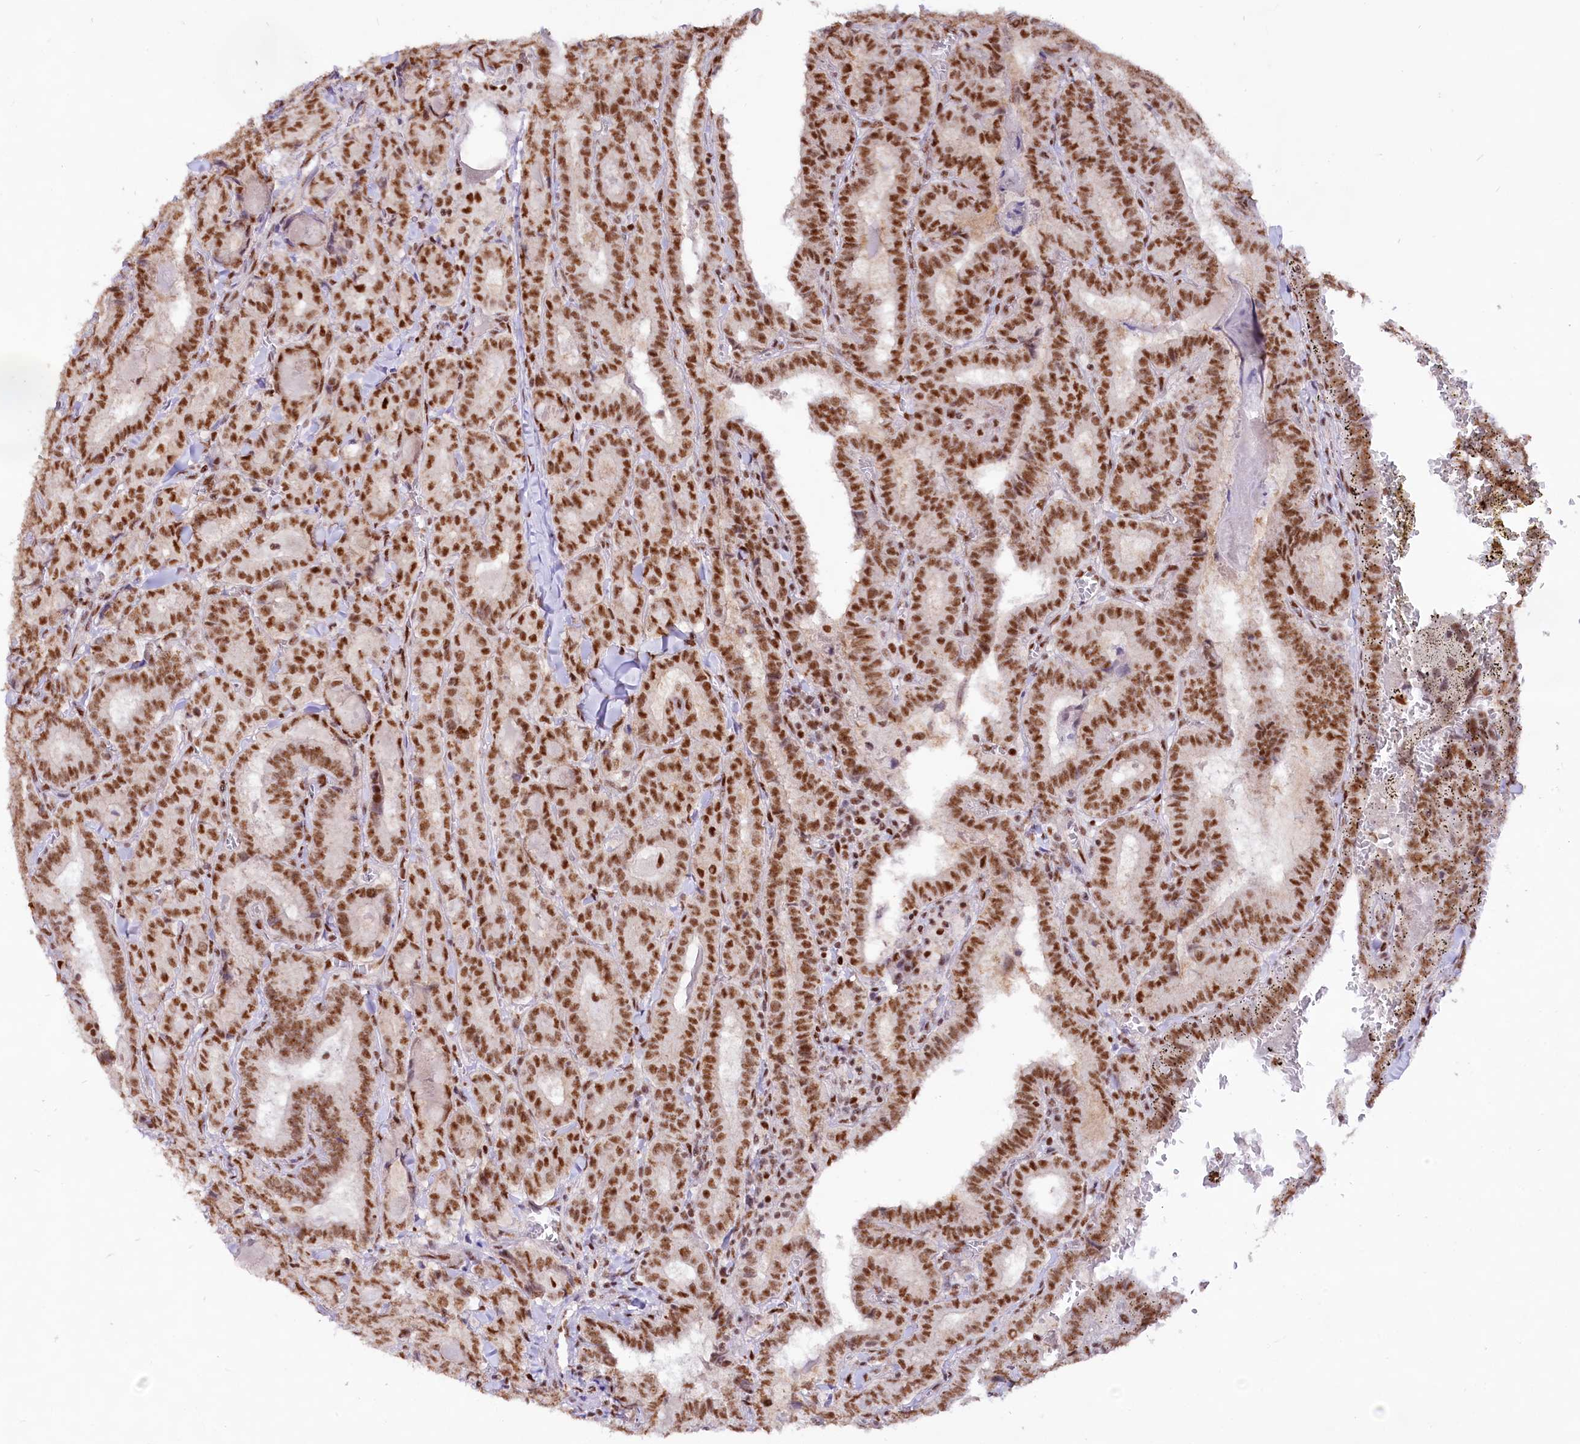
{"staining": {"intensity": "strong", "quantity": ">75%", "location": "nuclear"}, "tissue": "thyroid cancer", "cell_type": "Tumor cells", "image_type": "cancer", "snomed": [{"axis": "morphology", "description": "Papillary adenocarcinoma, NOS"}, {"axis": "topography", "description": "Thyroid gland"}], "caption": "Immunohistochemical staining of papillary adenocarcinoma (thyroid) displays high levels of strong nuclear positivity in about >75% of tumor cells.", "gene": "HIRA", "patient": {"sex": "female", "age": 72}}